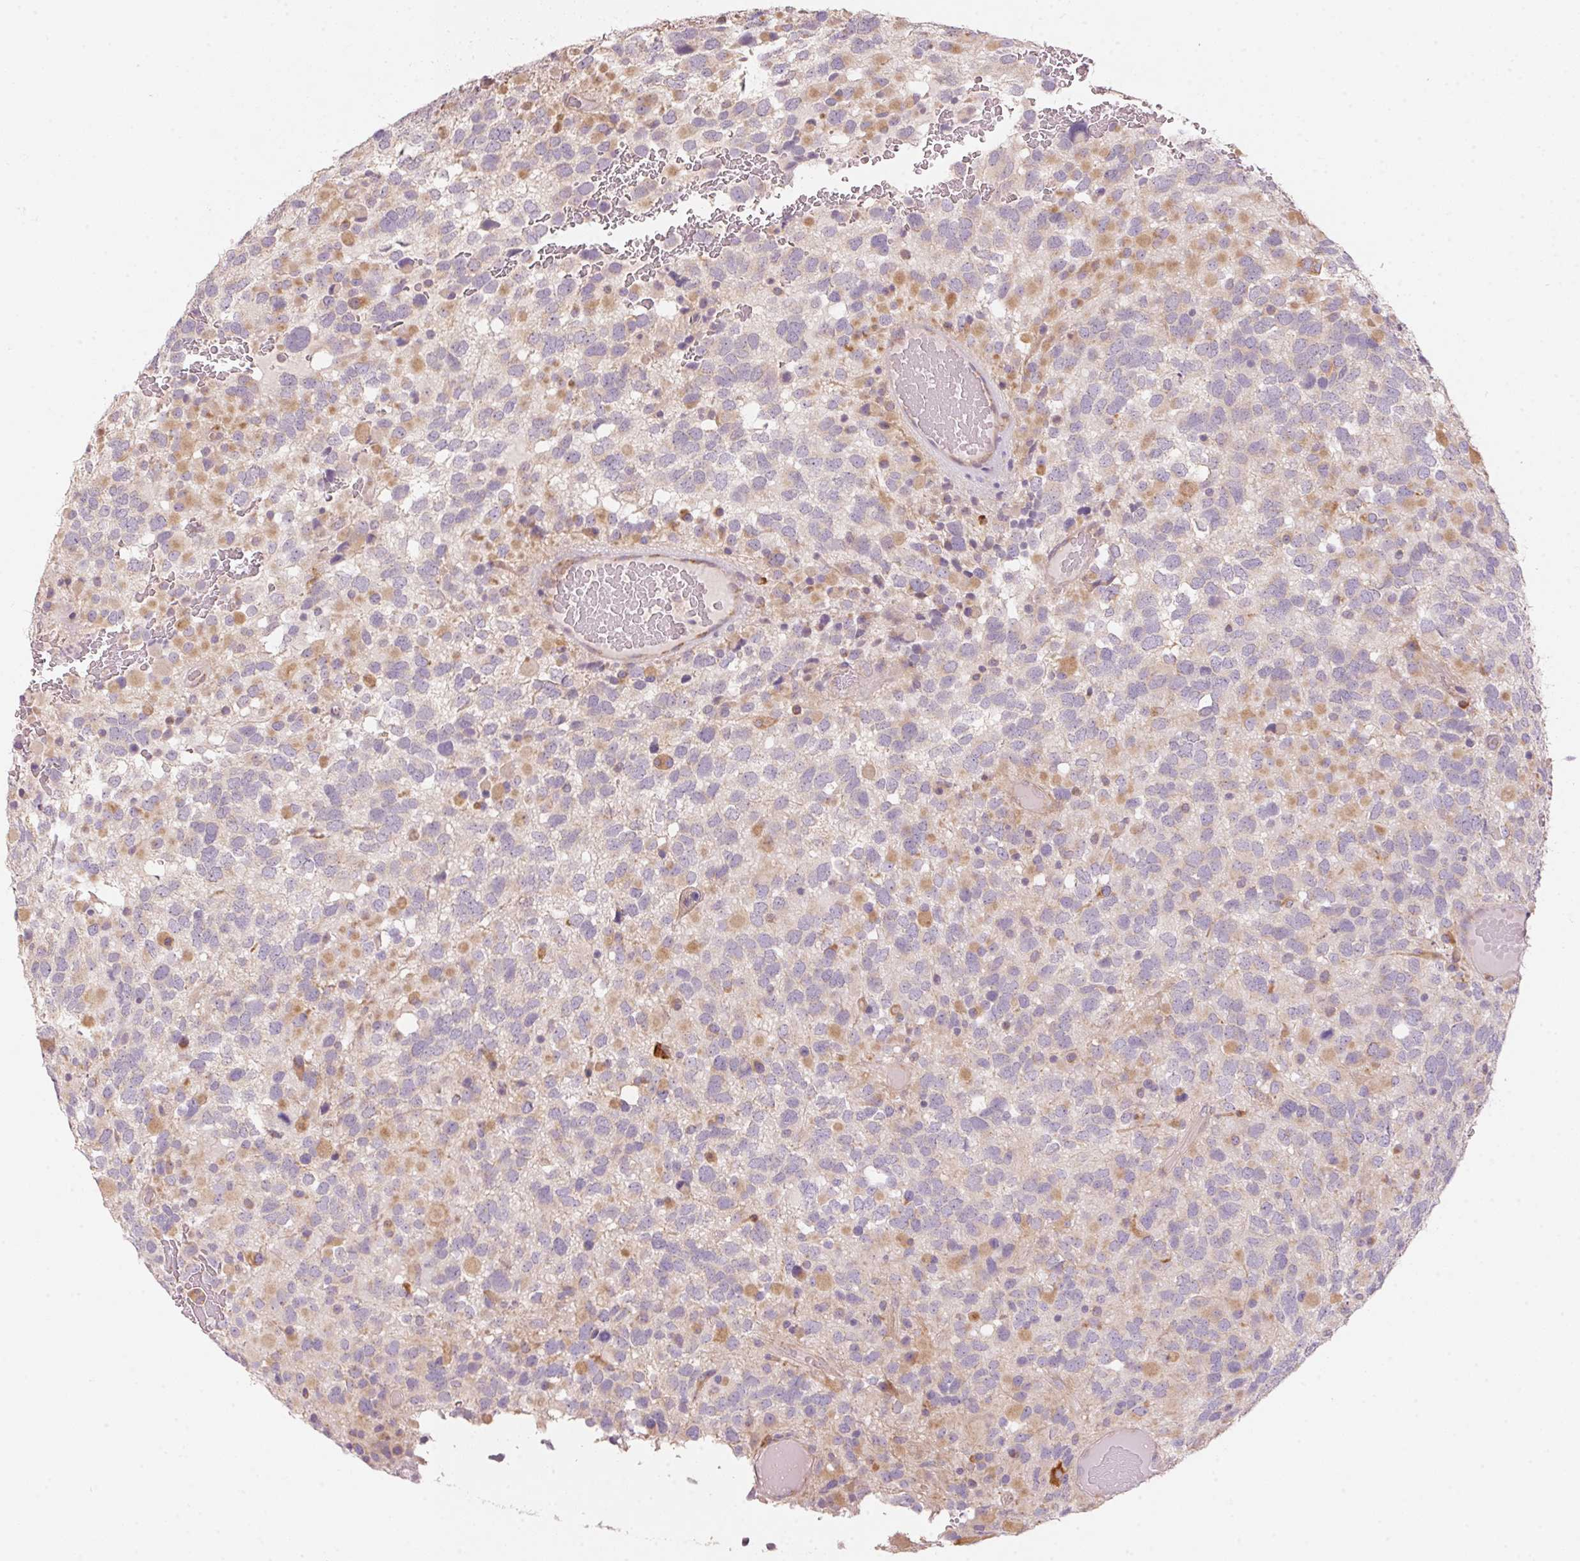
{"staining": {"intensity": "negative", "quantity": "none", "location": "none"}, "tissue": "glioma", "cell_type": "Tumor cells", "image_type": "cancer", "snomed": [{"axis": "morphology", "description": "Glioma, malignant, High grade"}, {"axis": "topography", "description": "Brain"}], "caption": "Immunohistochemistry (IHC) of glioma shows no staining in tumor cells.", "gene": "BLOC1S2", "patient": {"sex": "female", "age": 40}}